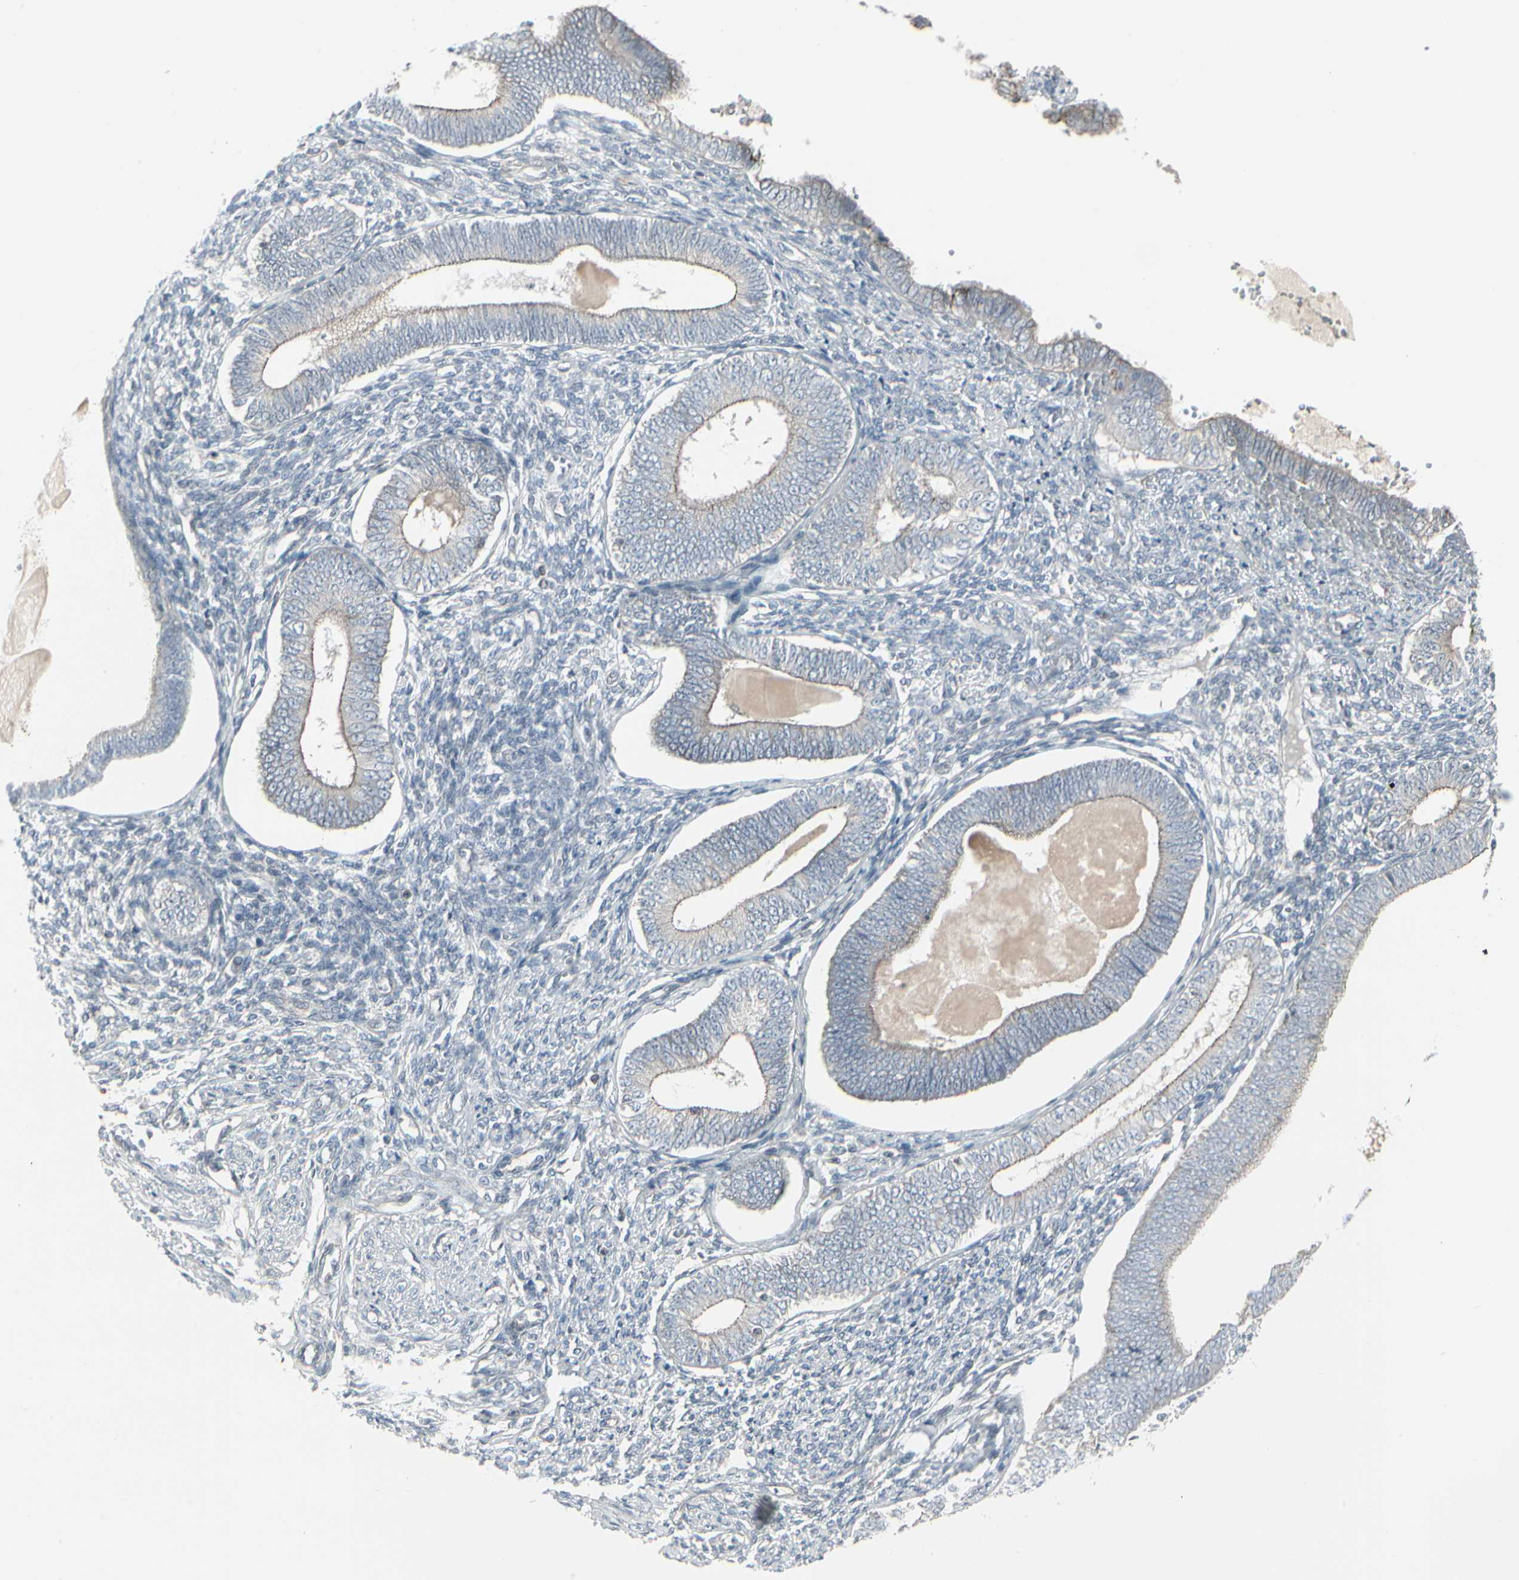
{"staining": {"intensity": "negative", "quantity": "none", "location": "none"}, "tissue": "endometrium", "cell_type": "Cells in endometrial stroma", "image_type": "normal", "snomed": [{"axis": "morphology", "description": "Normal tissue, NOS"}, {"axis": "topography", "description": "Endometrium"}], "caption": "A high-resolution photomicrograph shows immunohistochemistry staining of unremarkable endometrium, which exhibits no significant staining in cells in endometrial stroma.", "gene": "EPS15", "patient": {"sex": "female", "age": 82}}